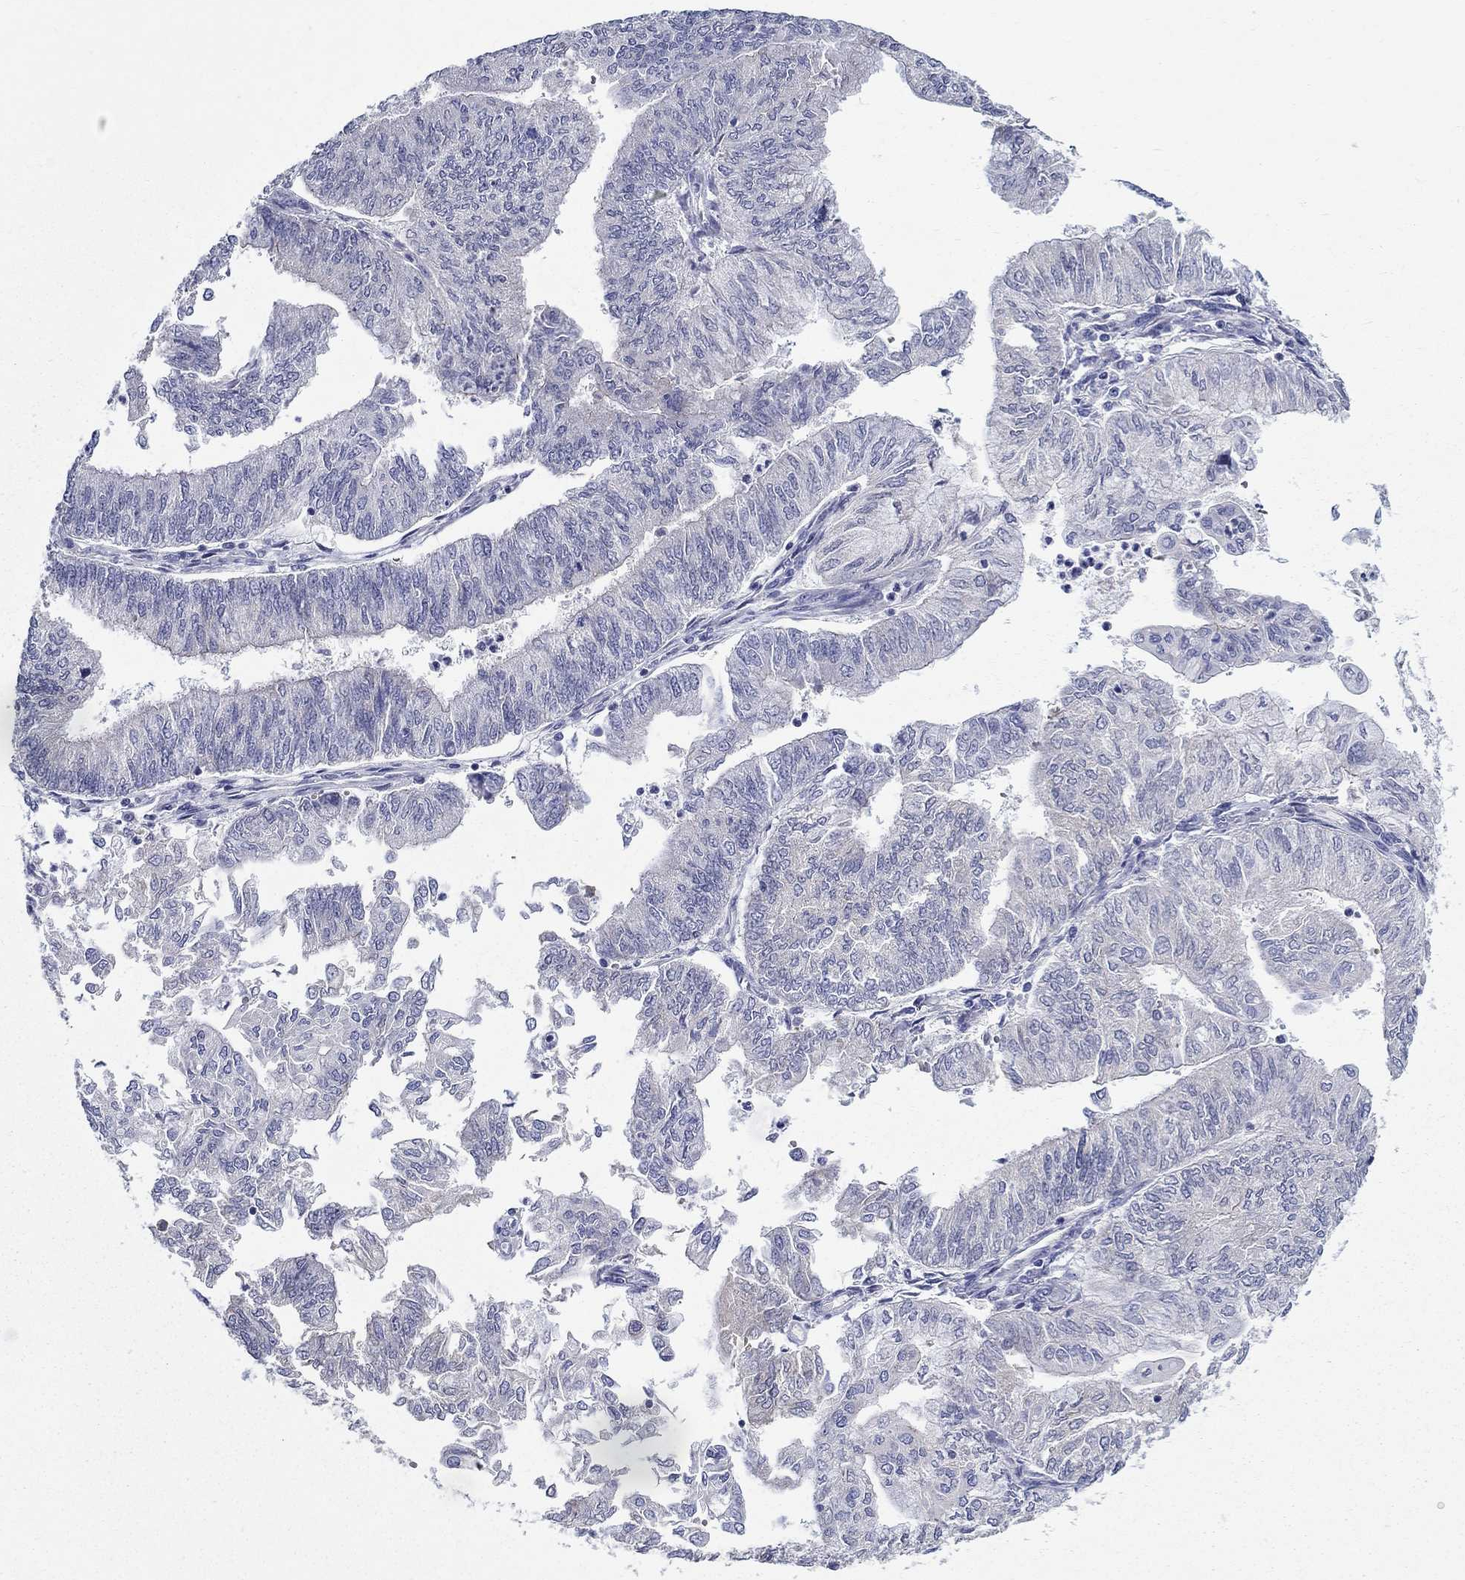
{"staining": {"intensity": "moderate", "quantity": "<25%", "location": "cytoplasmic/membranous"}, "tissue": "endometrial cancer", "cell_type": "Tumor cells", "image_type": "cancer", "snomed": [{"axis": "morphology", "description": "Adenocarcinoma, NOS"}, {"axis": "topography", "description": "Endometrium"}], "caption": "The image reveals a brown stain indicating the presence of a protein in the cytoplasmic/membranous of tumor cells in endometrial adenocarcinoma.", "gene": "QRFPR", "patient": {"sex": "female", "age": 59}}